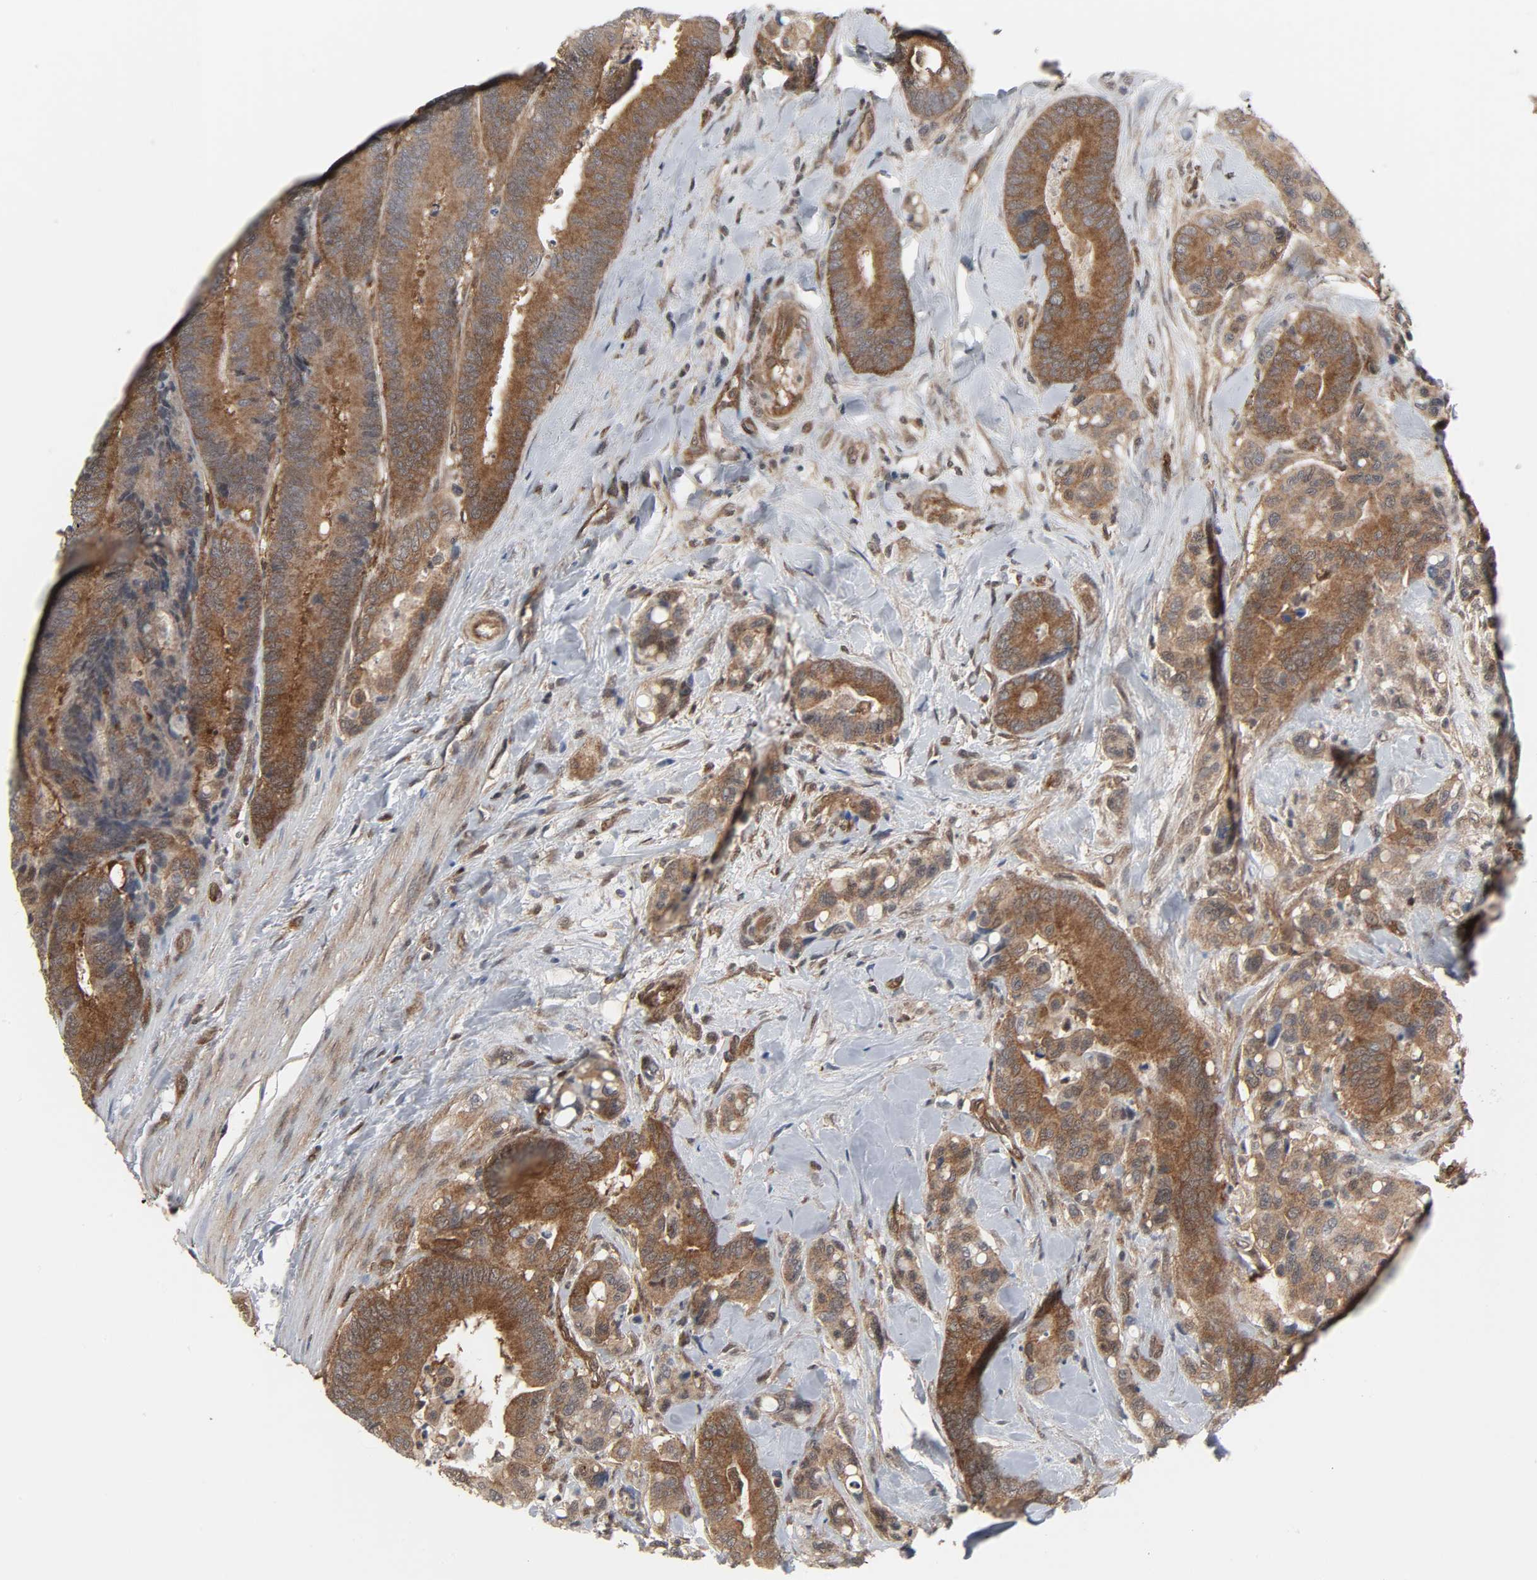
{"staining": {"intensity": "moderate", "quantity": ">75%", "location": "cytoplasmic/membranous"}, "tissue": "colorectal cancer", "cell_type": "Tumor cells", "image_type": "cancer", "snomed": [{"axis": "morphology", "description": "Normal tissue, NOS"}, {"axis": "morphology", "description": "Adenocarcinoma, NOS"}, {"axis": "topography", "description": "Colon"}], "caption": "Immunohistochemical staining of colorectal adenocarcinoma exhibits medium levels of moderate cytoplasmic/membranous protein positivity in about >75% of tumor cells.", "gene": "GSK3A", "patient": {"sex": "male", "age": 82}}